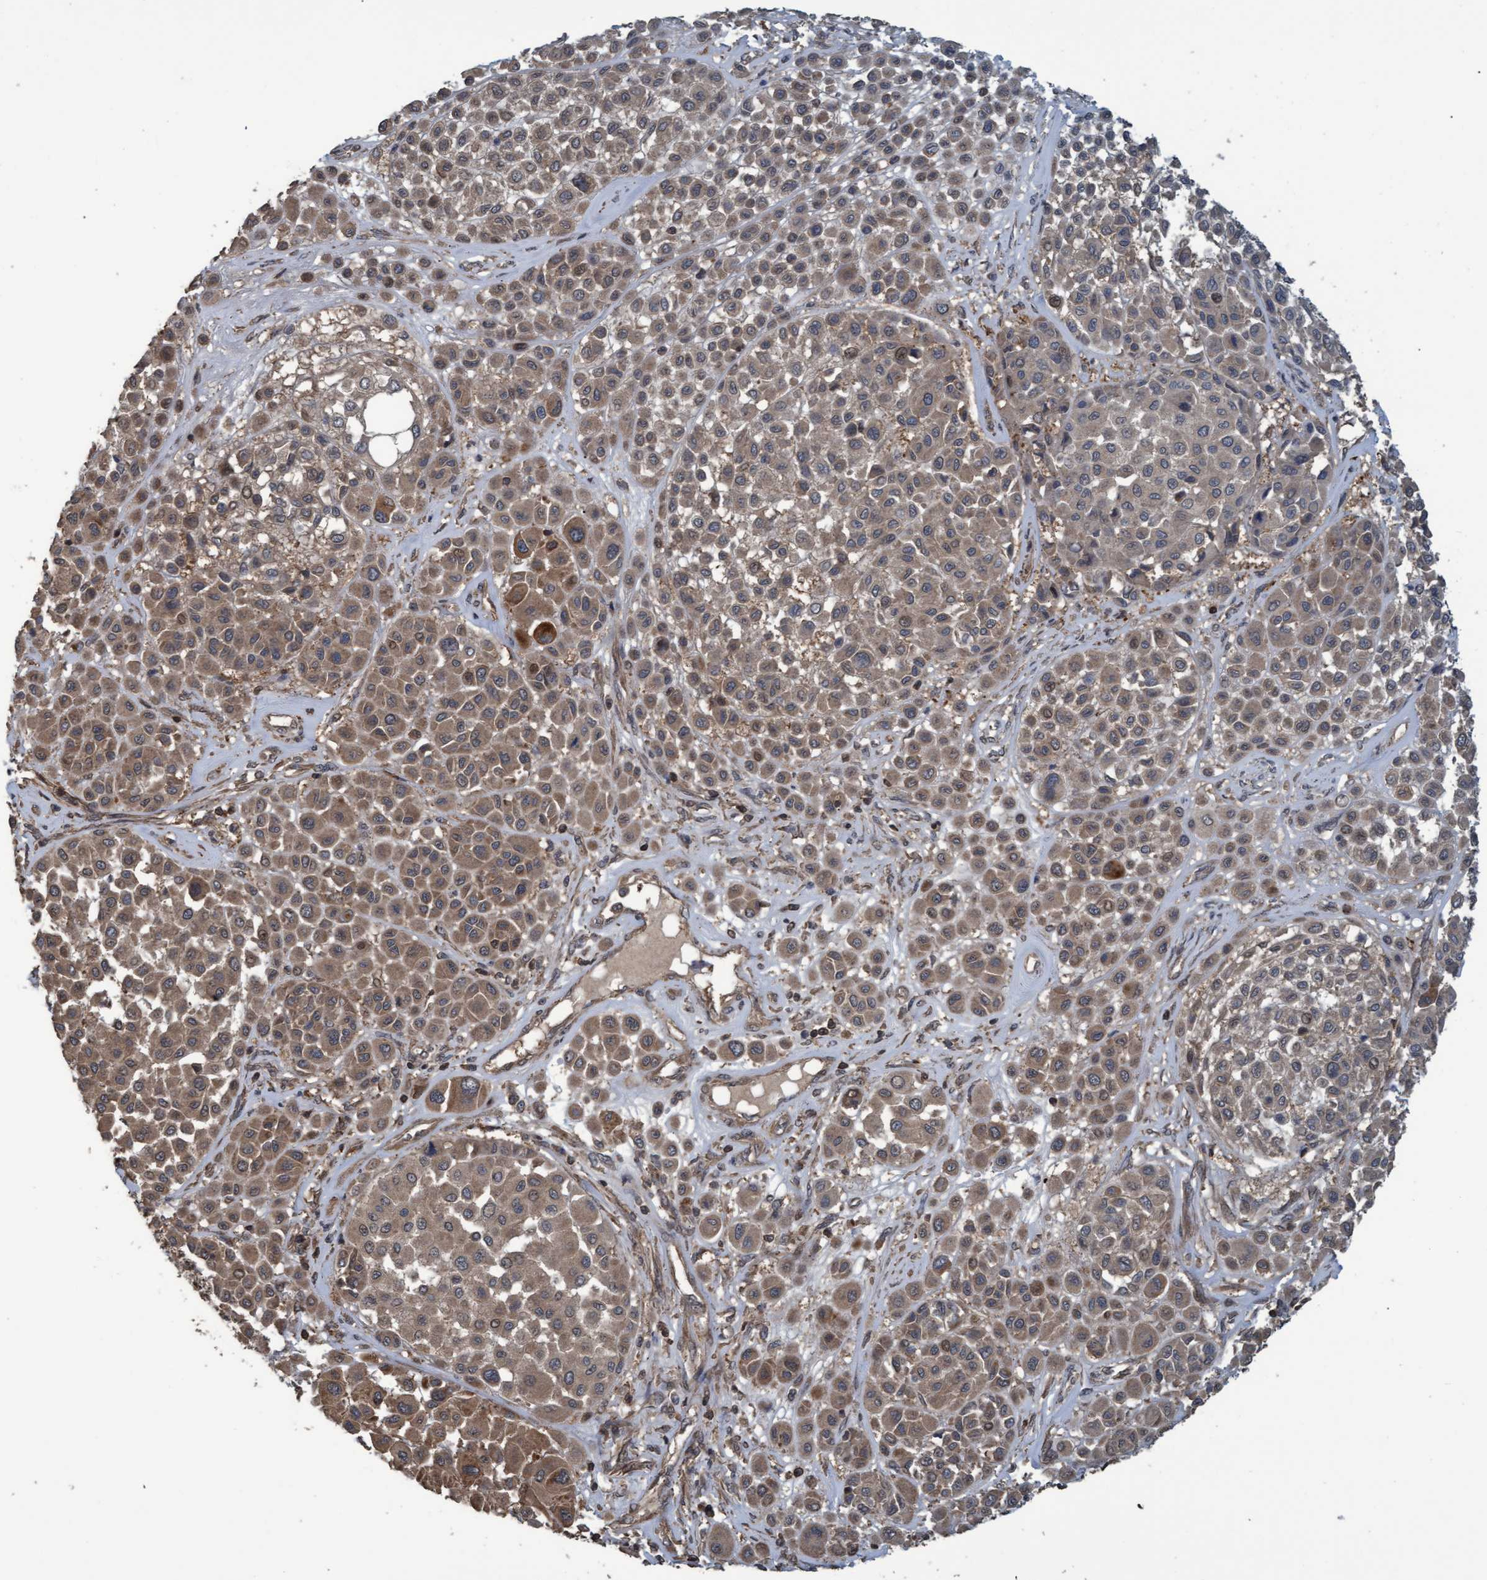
{"staining": {"intensity": "moderate", "quantity": ">75%", "location": "cytoplasmic/membranous"}, "tissue": "melanoma", "cell_type": "Tumor cells", "image_type": "cancer", "snomed": [{"axis": "morphology", "description": "Malignant melanoma, Metastatic site"}, {"axis": "topography", "description": "Soft tissue"}], "caption": "A brown stain labels moderate cytoplasmic/membranous staining of a protein in malignant melanoma (metastatic site) tumor cells. (Brightfield microscopy of DAB IHC at high magnification).", "gene": "GGT6", "patient": {"sex": "male", "age": 41}}